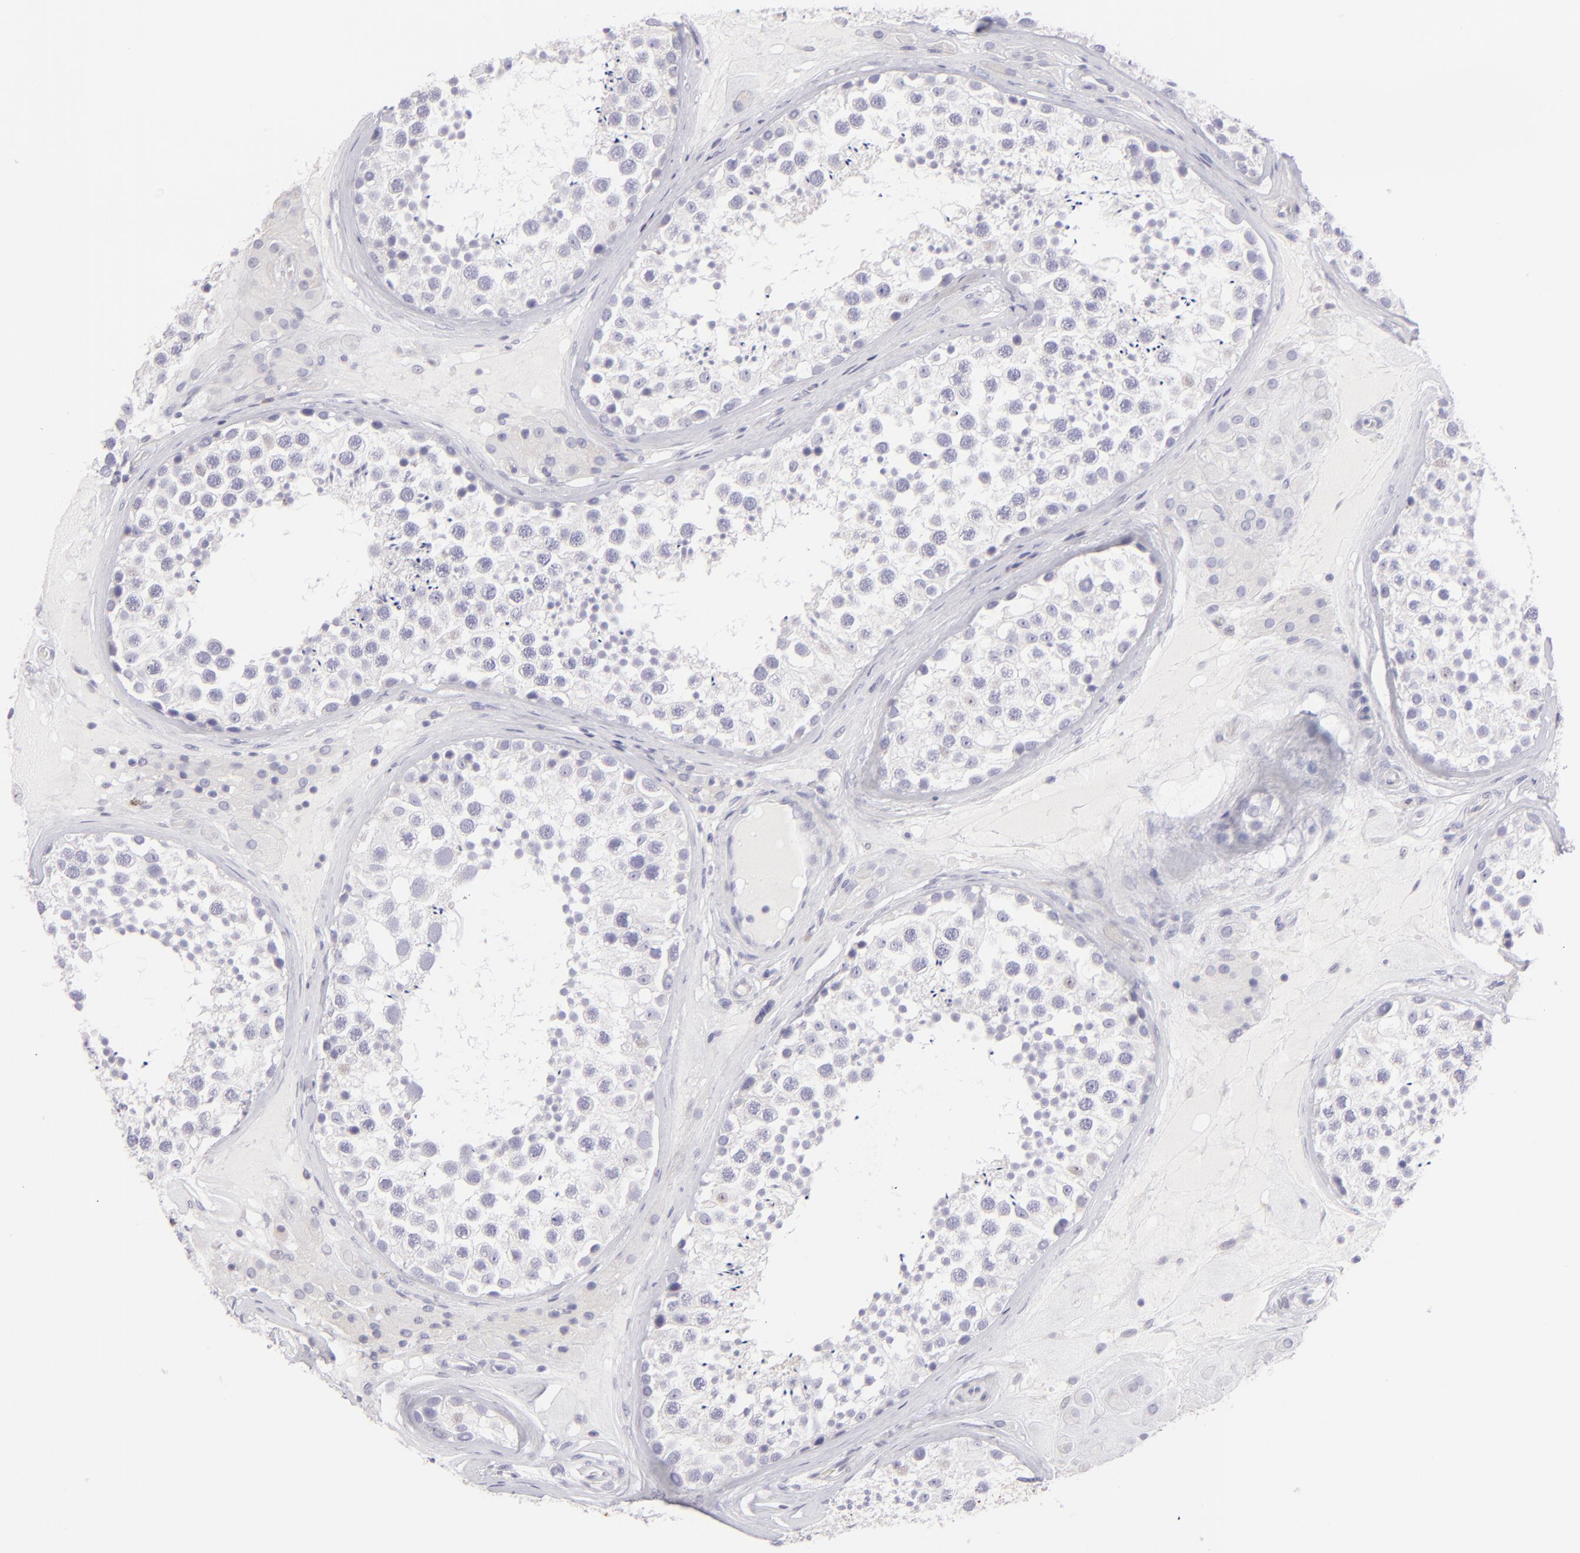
{"staining": {"intensity": "negative", "quantity": "none", "location": "none"}, "tissue": "testis", "cell_type": "Cells in seminiferous ducts", "image_type": "normal", "snomed": [{"axis": "morphology", "description": "Normal tissue, NOS"}, {"axis": "topography", "description": "Testis"}], "caption": "Immunohistochemistry of benign human testis displays no positivity in cells in seminiferous ducts.", "gene": "CLDN4", "patient": {"sex": "male", "age": 46}}